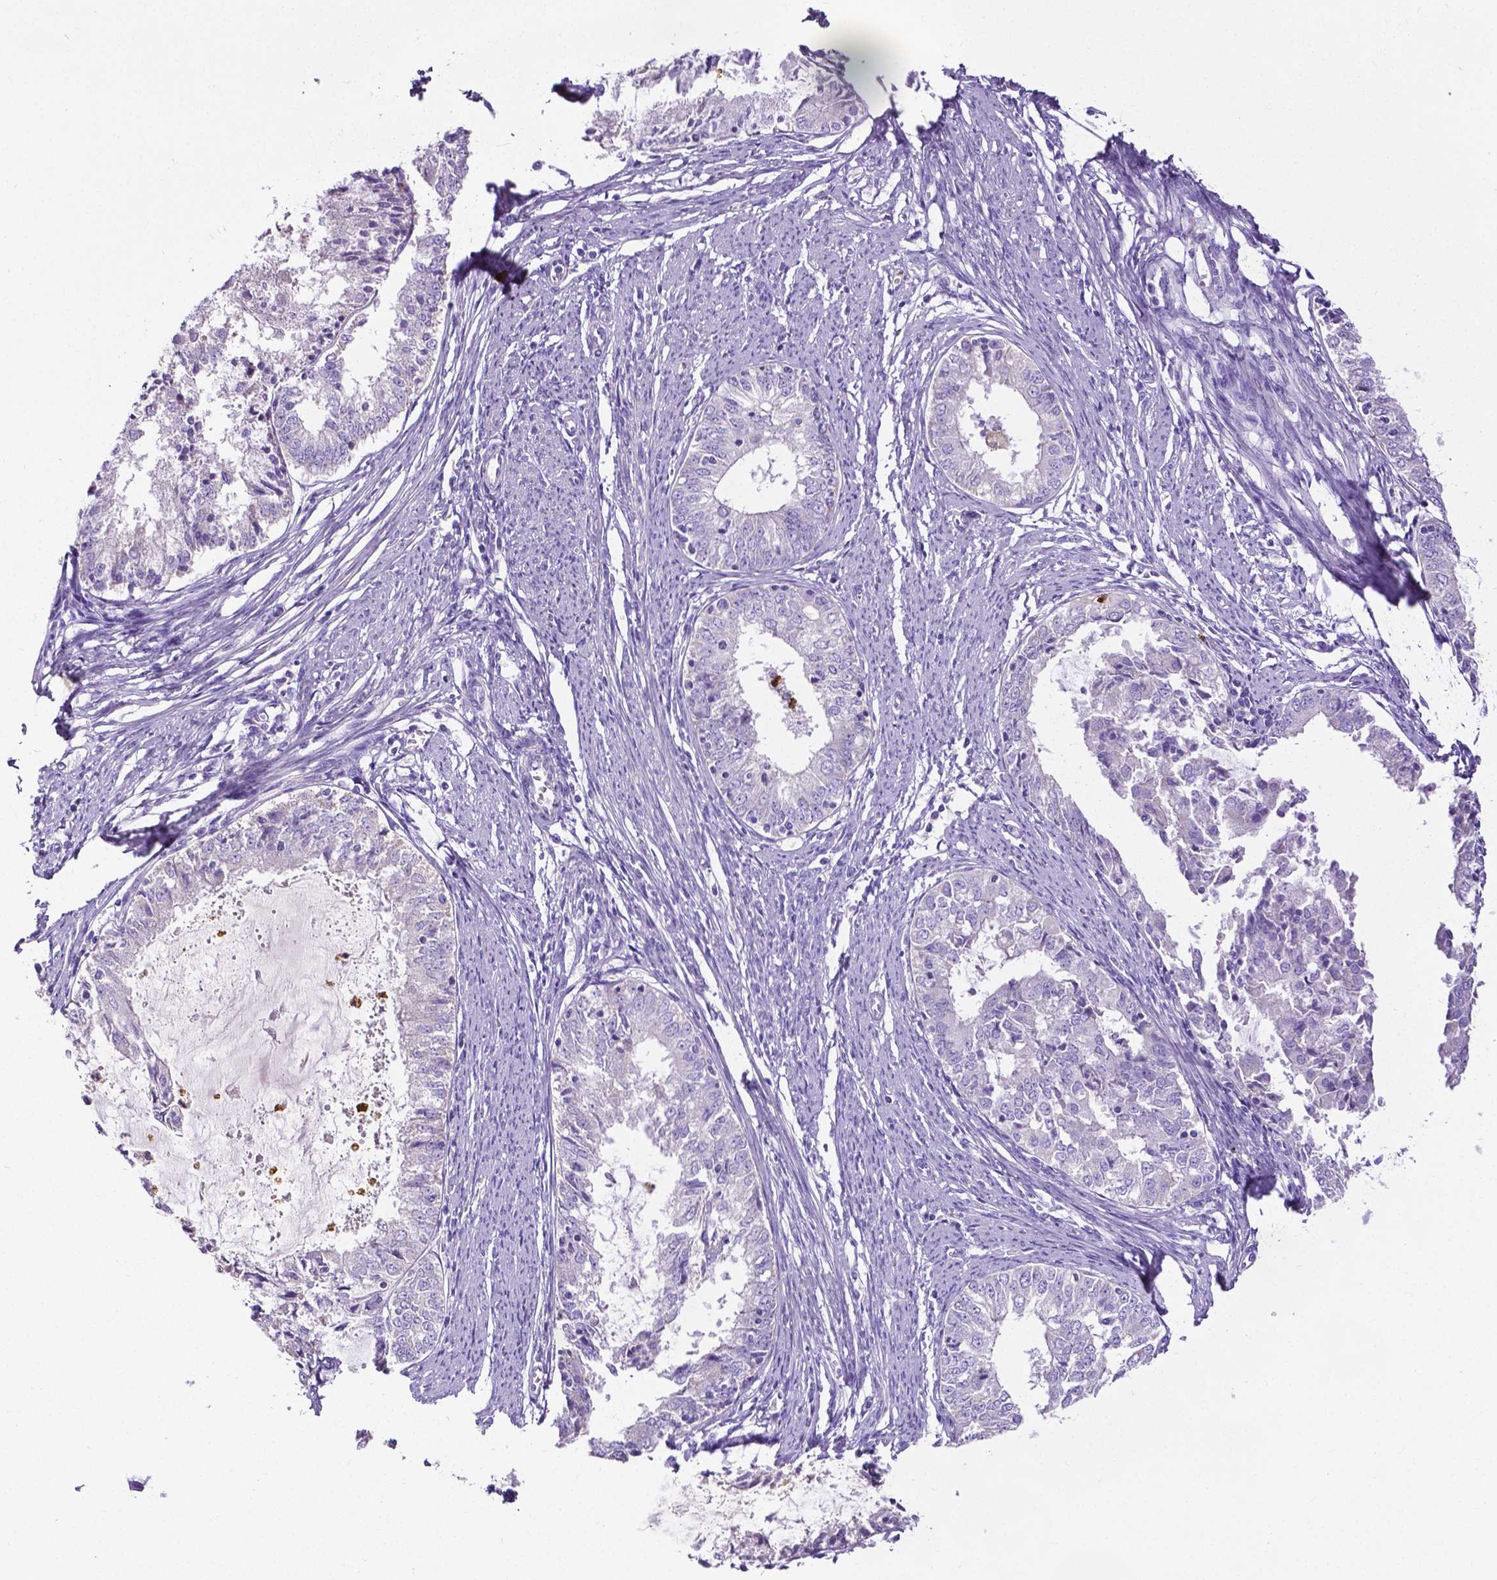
{"staining": {"intensity": "negative", "quantity": "none", "location": "none"}, "tissue": "endometrial cancer", "cell_type": "Tumor cells", "image_type": "cancer", "snomed": [{"axis": "morphology", "description": "Adenocarcinoma, NOS"}, {"axis": "topography", "description": "Endometrium"}], "caption": "IHC histopathology image of endometrial cancer (adenocarcinoma) stained for a protein (brown), which shows no positivity in tumor cells.", "gene": "MMP9", "patient": {"sex": "female", "age": 57}}